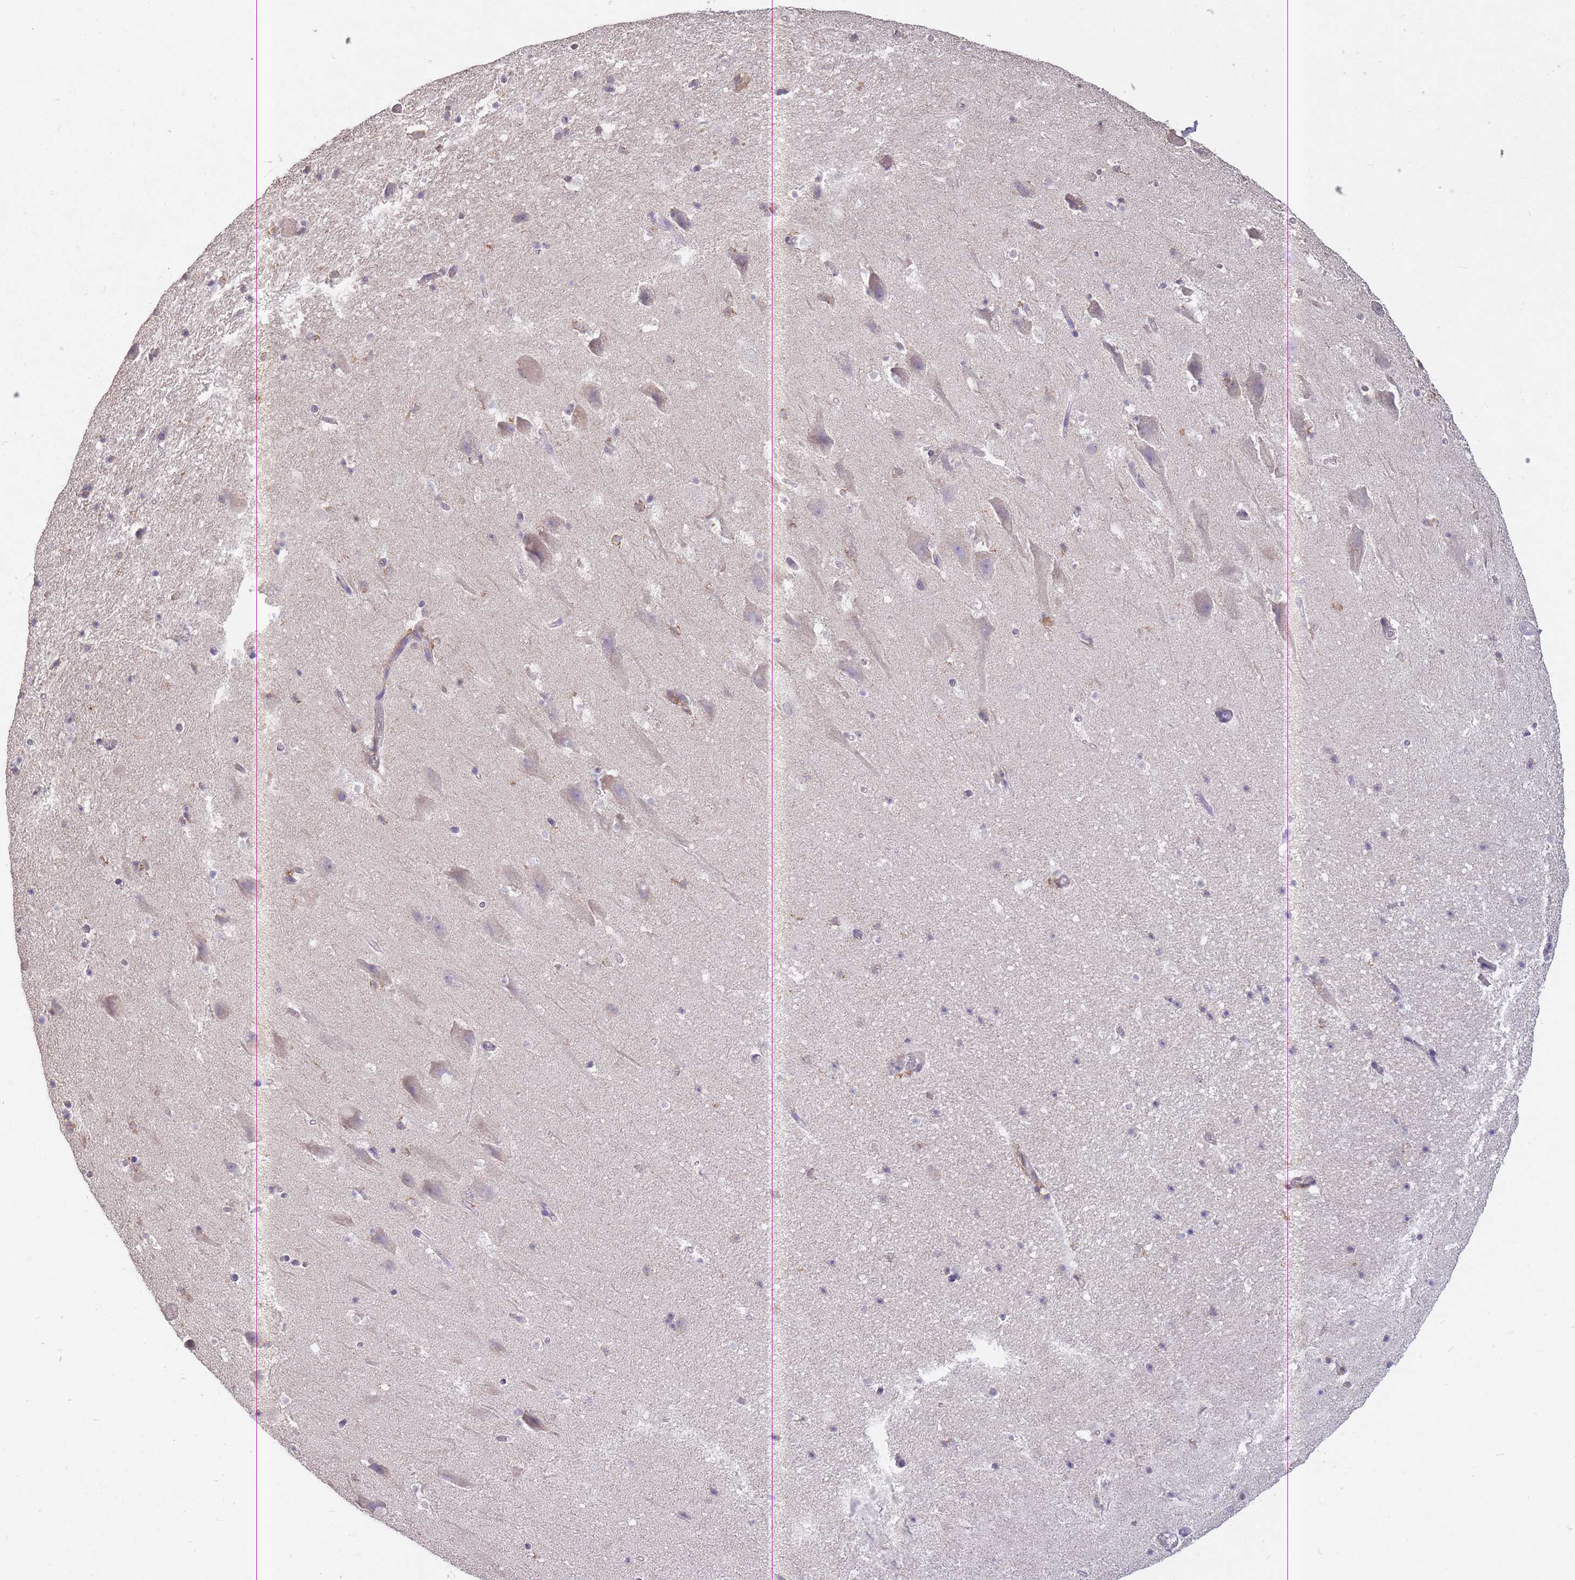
{"staining": {"intensity": "negative", "quantity": "none", "location": "none"}, "tissue": "hippocampus", "cell_type": "Glial cells", "image_type": "normal", "snomed": [{"axis": "morphology", "description": "Normal tissue, NOS"}, {"axis": "topography", "description": "Hippocampus"}], "caption": "High magnification brightfield microscopy of benign hippocampus stained with DAB (3,3'-diaminobenzidine) (brown) and counterstained with hematoxylin (blue): glial cells show no significant positivity. (Stains: DAB (3,3'-diaminobenzidine) IHC with hematoxylin counter stain, Microscopy: brightfield microscopy at high magnification).", "gene": "GMIP", "patient": {"sex": "male", "age": 37}}